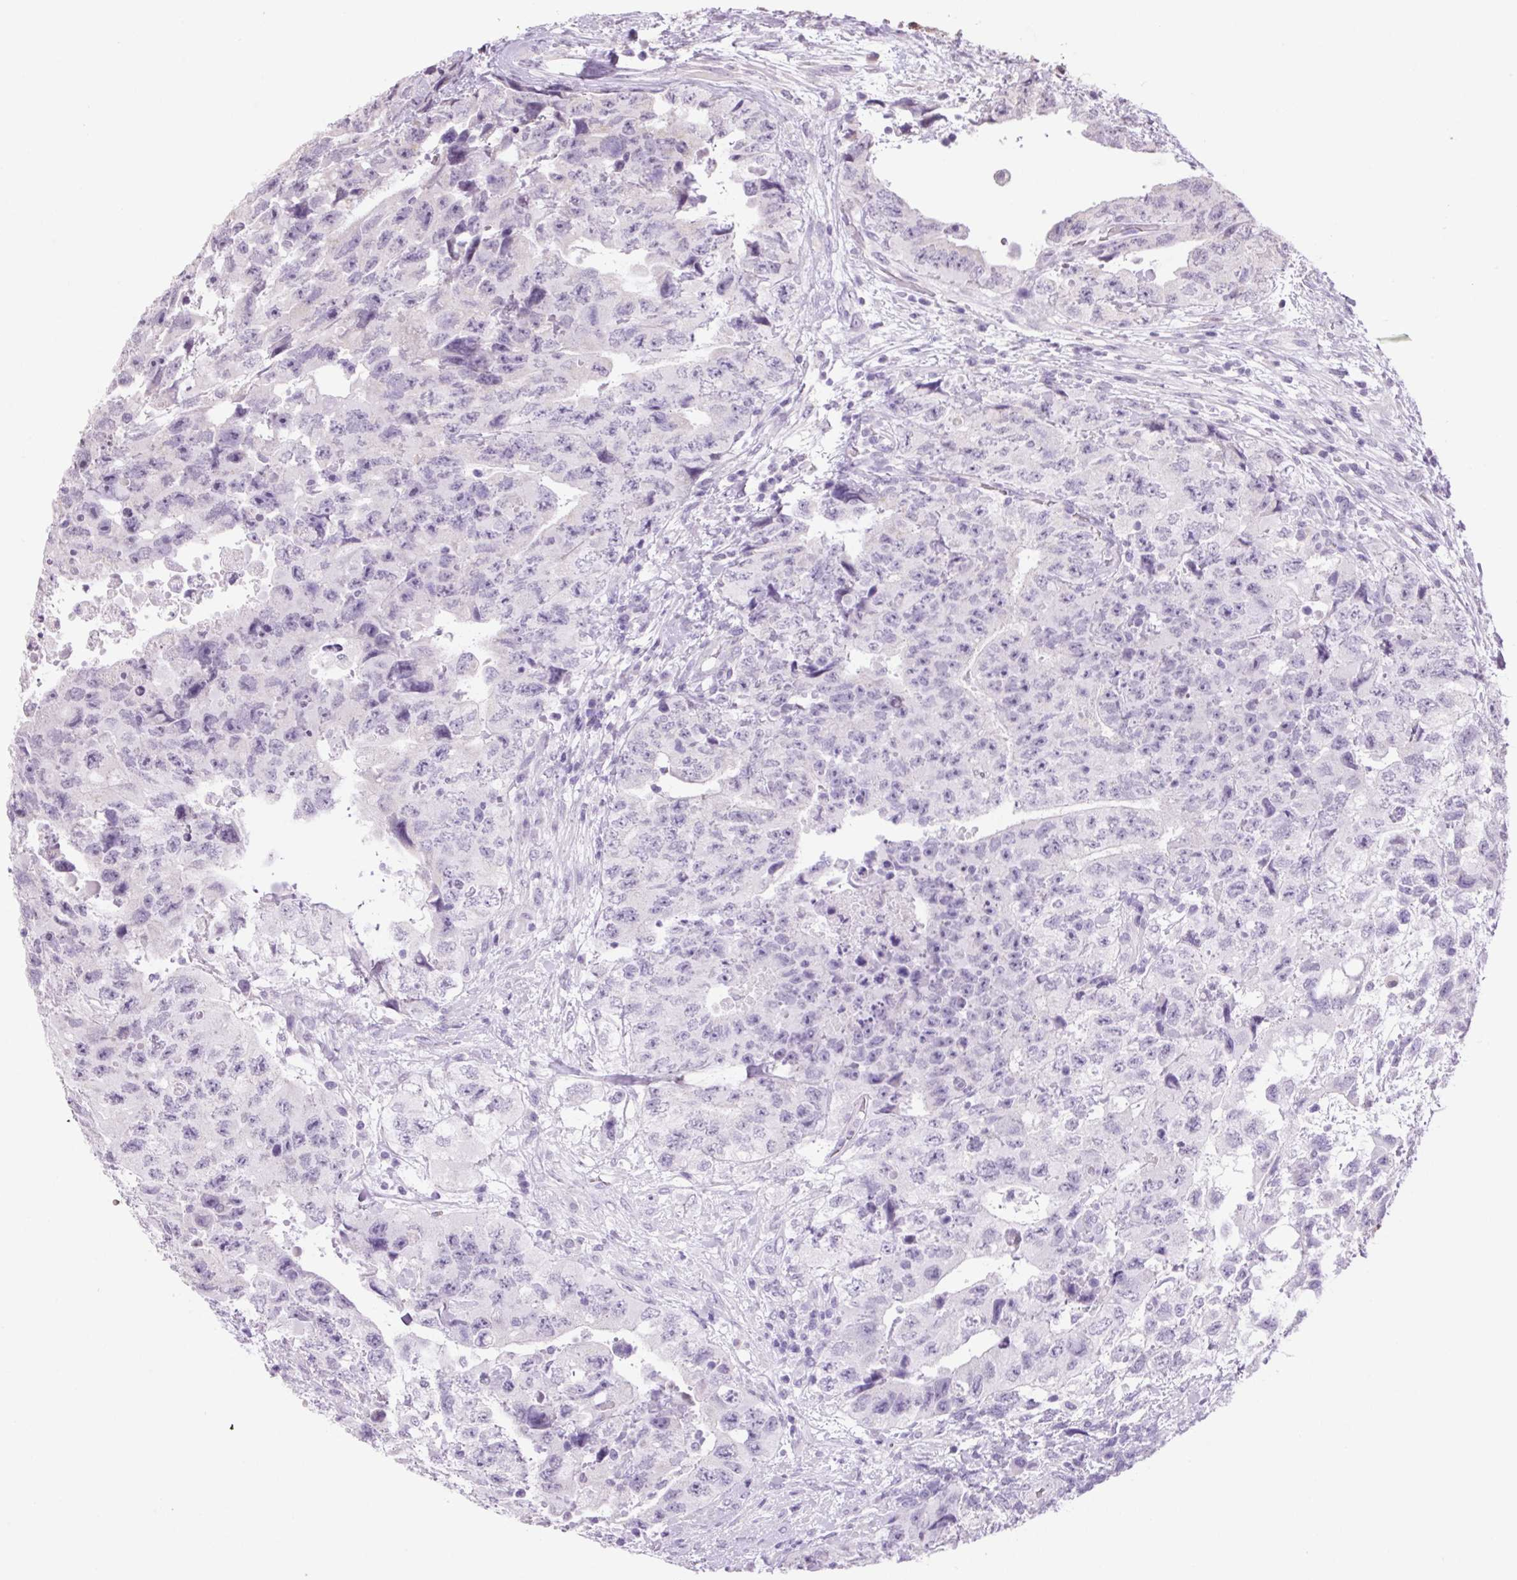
{"staining": {"intensity": "negative", "quantity": "none", "location": "none"}, "tissue": "testis cancer", "cell_type": "Tumor cells", "image_type": "cancer", "snomed": [{"axis": "morphology", "description": "Carcinoma, Embryonal, NOS"}, {"axis": "topography", "description": "Testis"}], "caption": "Immunohistochemistry of human embryonal carcinoma (testis) displays no staining in tumor cells. (Immunohistochemistry (ihc), brightfield microscopy, high magnification).", "gene": "VWA3B", "patient": {"sex": "male", "age": 24}}